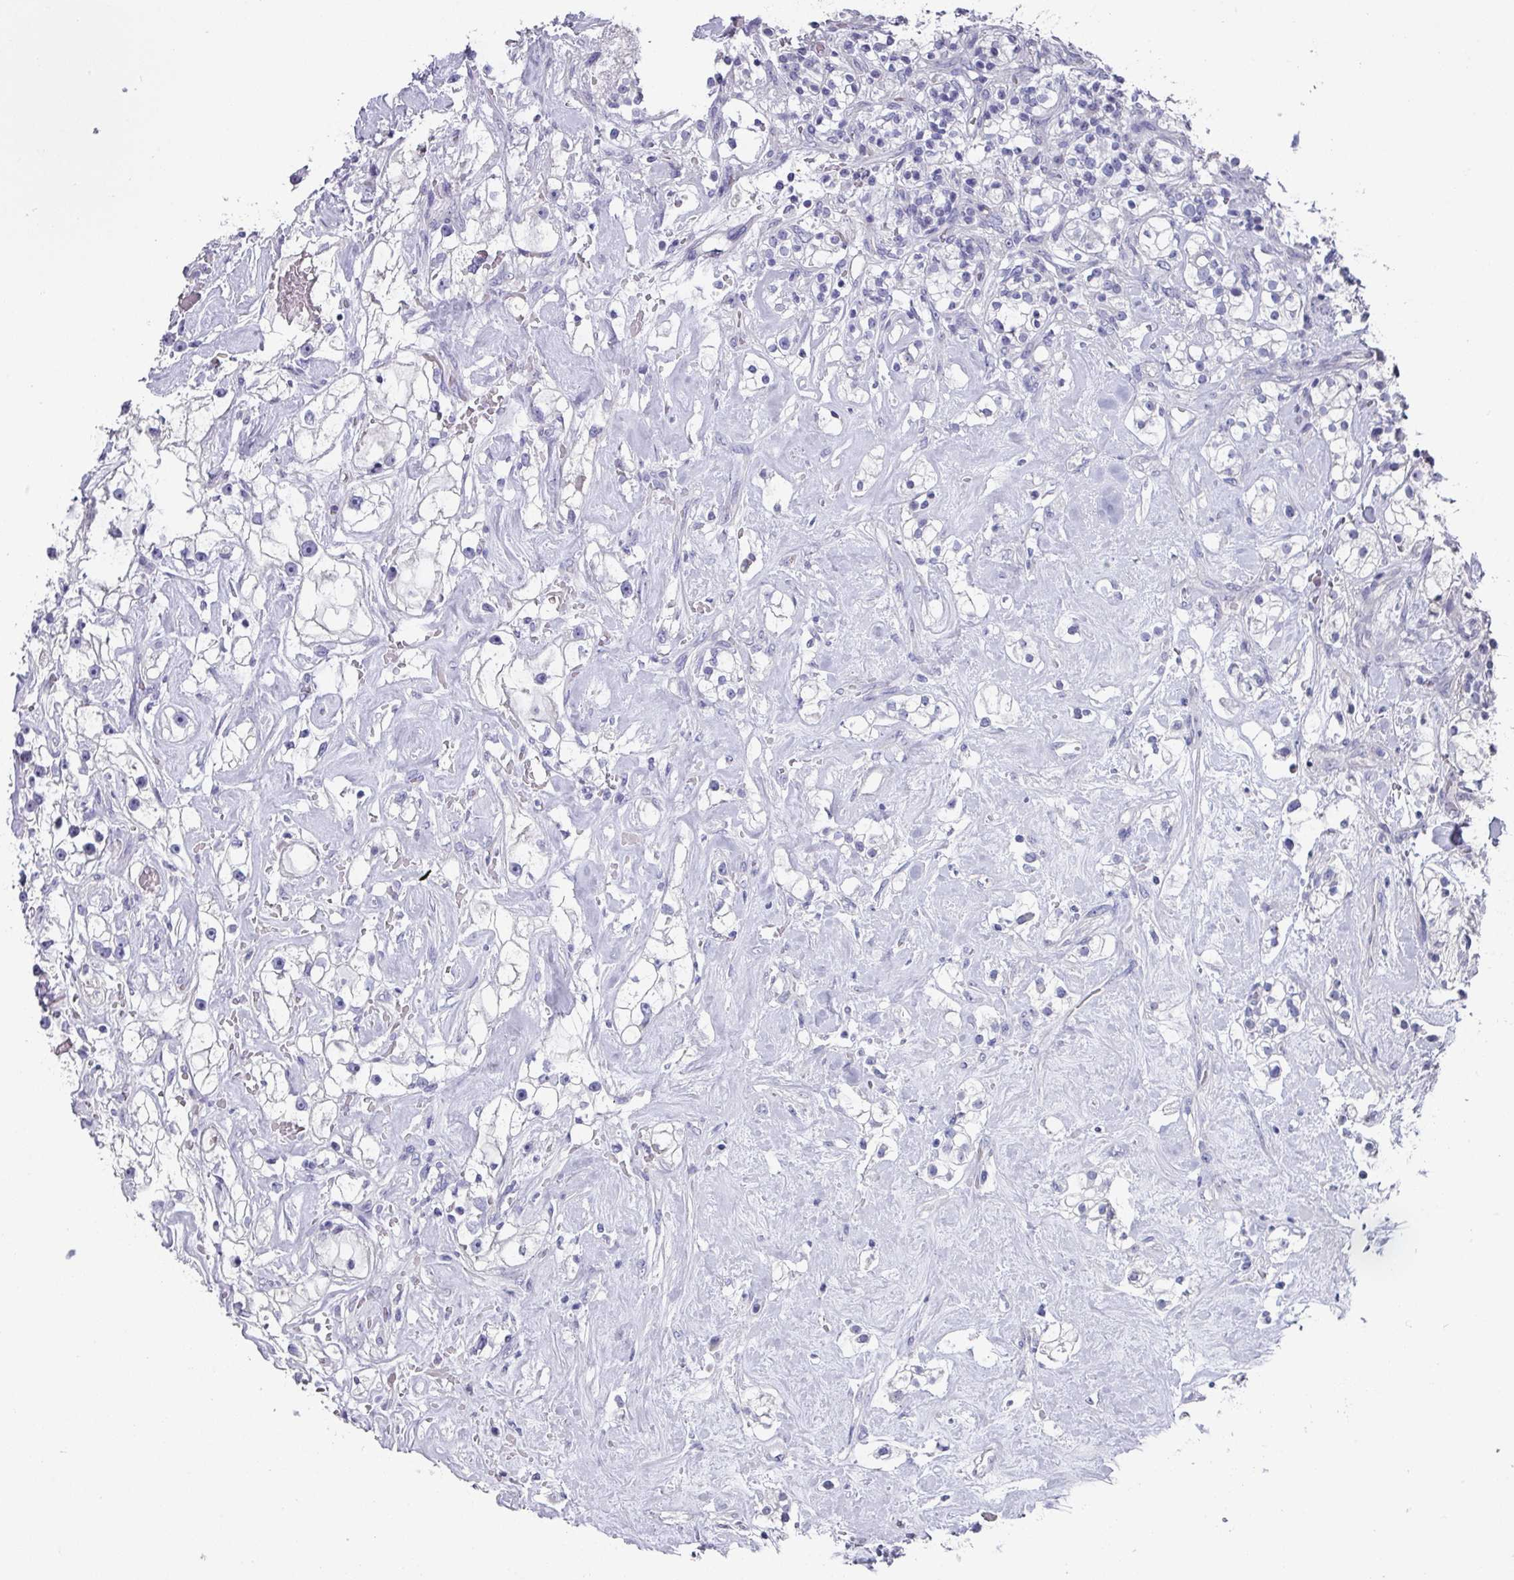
{"staining": {"intensity": "negative", "quantity": "none", "location": "none"}, "tissue": "renal cancer", "cell_type": "Tumor cells", "image_type": "cancer", "snomed": [{"axis": "morphology", "description": "Adenocarcinoma, NOS"}, {"axis": "topography", "description": "Kidney"}], "caption": "An image of renal cancer (adenocarcinoma) stained for a protein reveals no brown staining in tumor cells.", "gene": "DEFB115", "patient": {"sex": "male", "age": 77}}